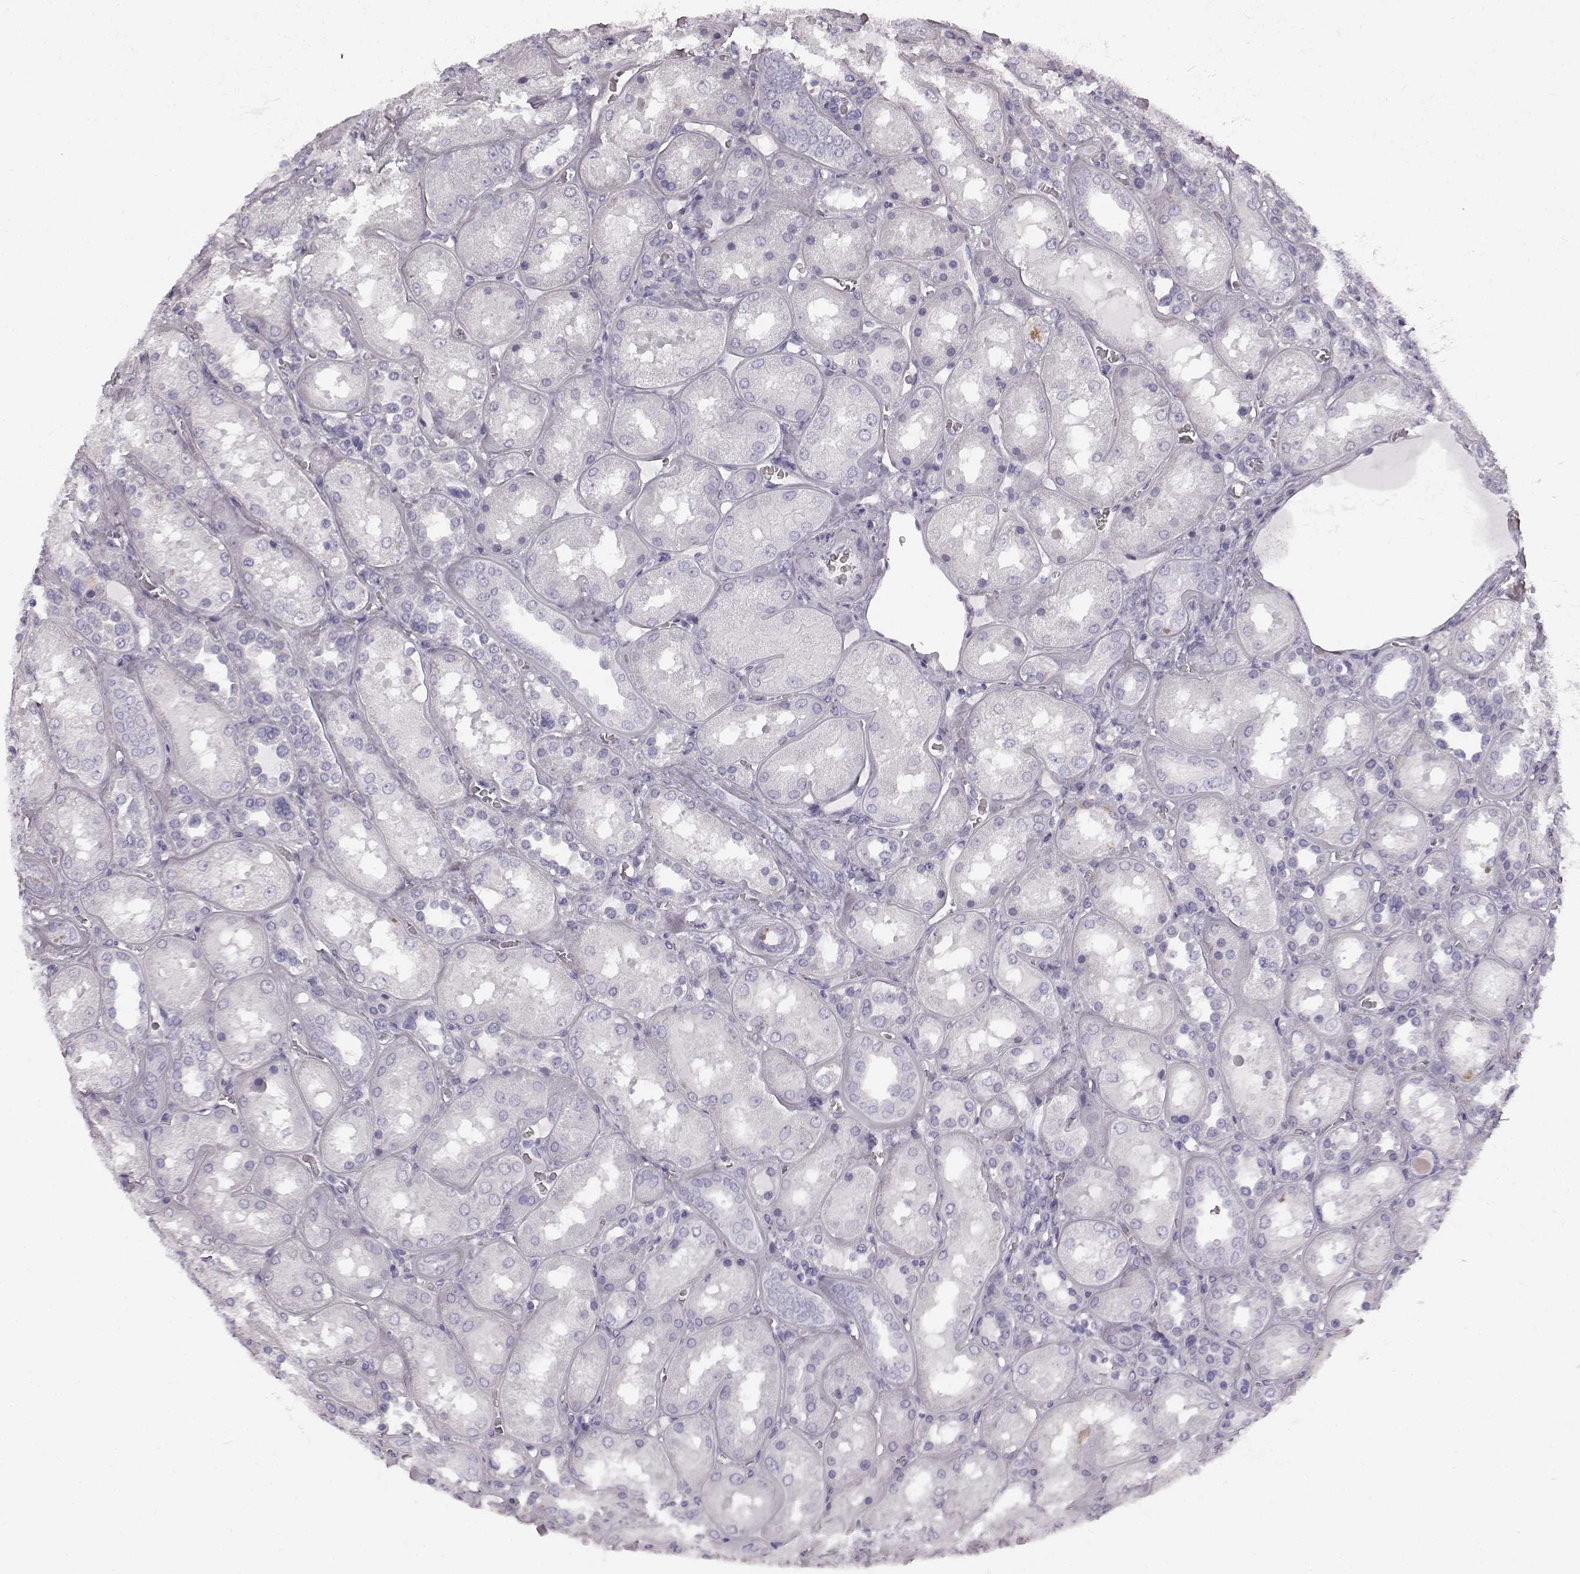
{"staining": {"intensity": "negative", "quantity": "none", "location": "none"}, "tissue": "kidney", "cell_type": "Cells in glomeruli", "image_type": "normal", "snomed": [{"axis": "morphology", "description": "Normal tissue, NOS"}, {"axis": "topography", "description": "Kidney"}], "caption": "High power microscopy micrograph of an immunohistochemistry (IHC) image of unremarkable kidney, revealing no significant expression in cells in glomeruli. Nuclei are stained in blue.", "gene": "TMPRSS15", "patient": {"sex": "male", "age": 73}}